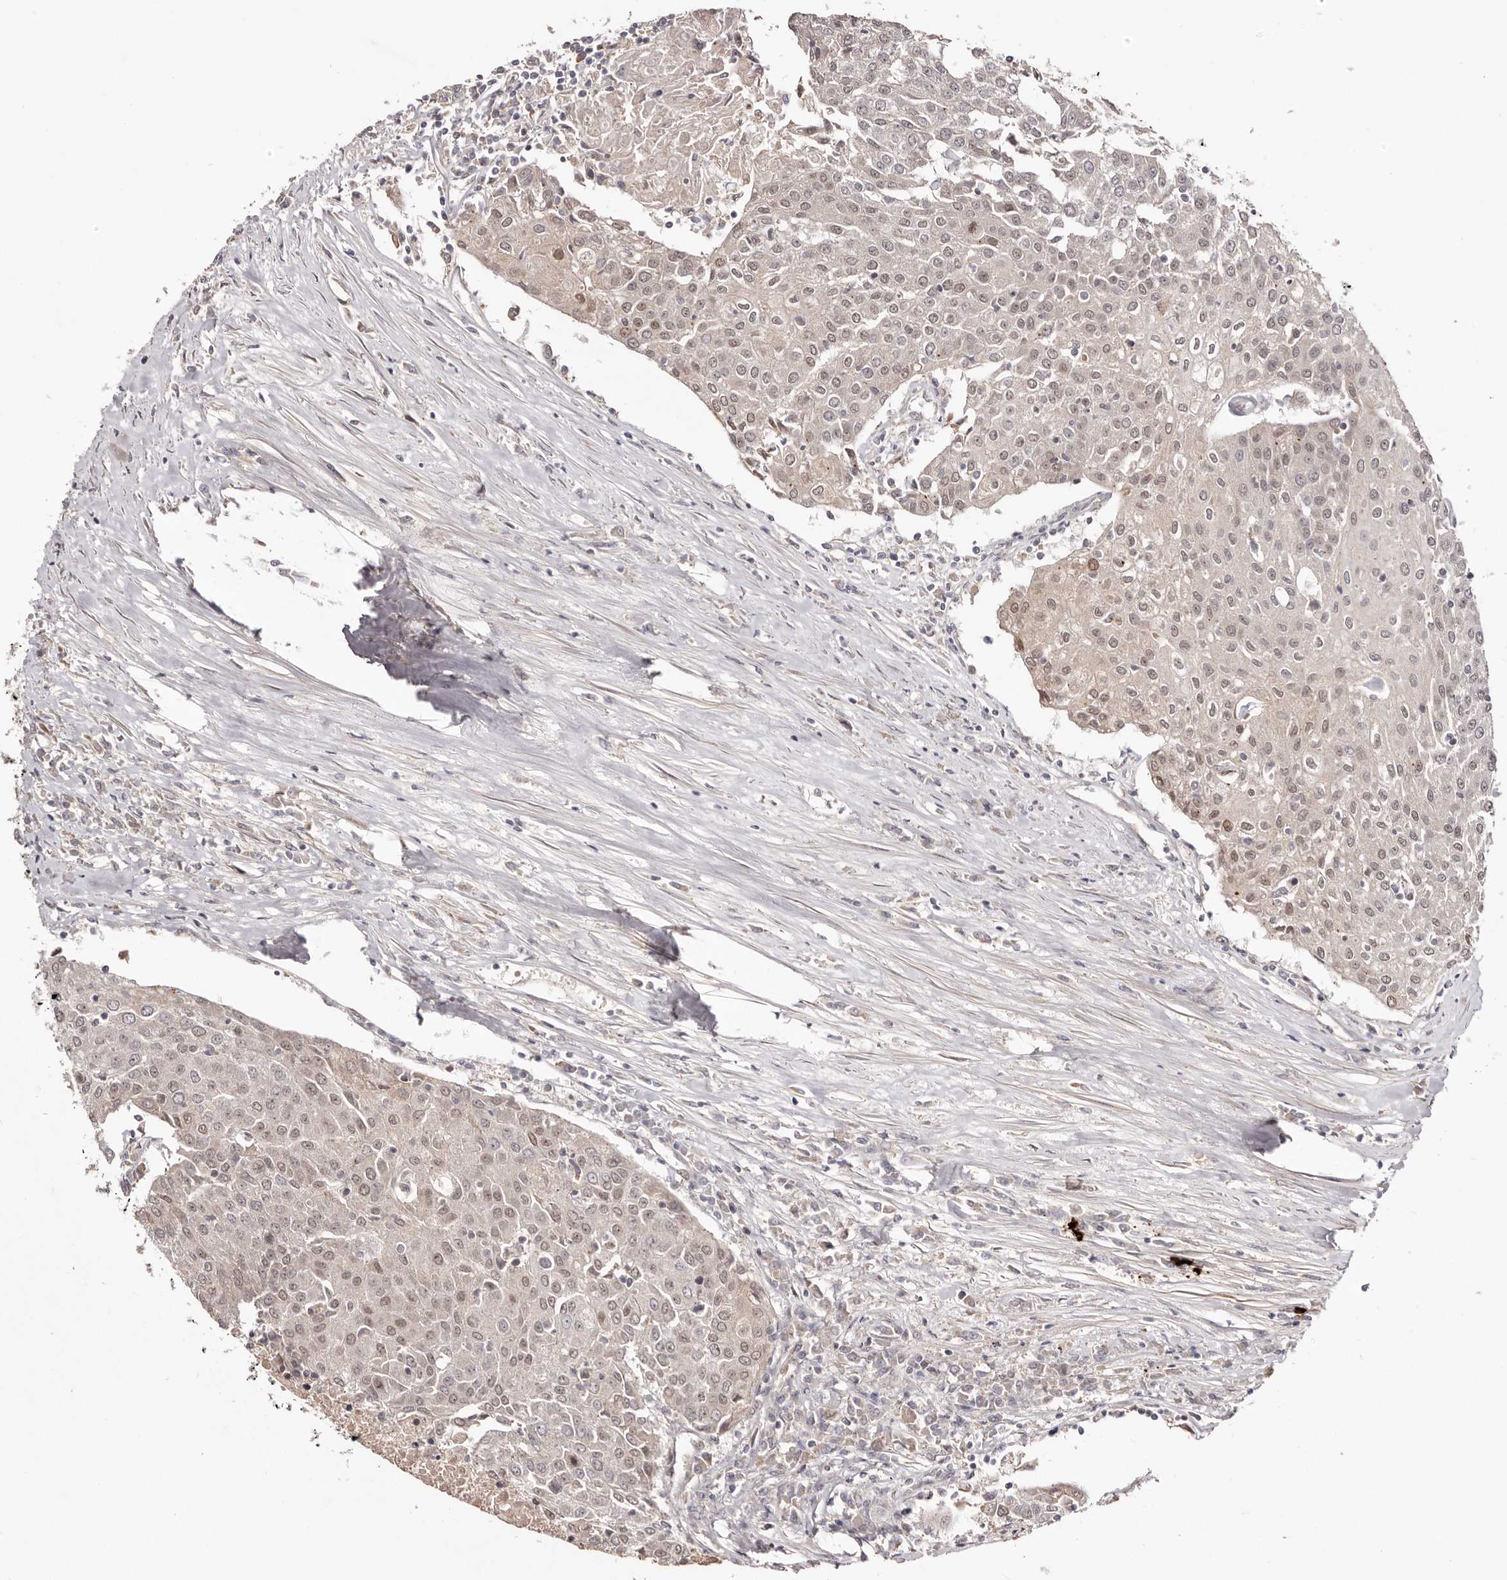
{"staining": {"intensity": "weak", "quantity": ">75%", "location": "cytoplasmic/membranous,nuclear"}, "tissue": "urothelial cancer", "cell_type": "Tumor cells", "image_type": "cancer", "snomed": [{"axis": "morphology", "description": "Urothelial carcinoma, High grade"}, {"axis": "topography", "description": "Urinary bladder"}], "caption": "Immunohistochemistry (IHC) photomicrograph of neoplastic tissue: high-grade urothelial carcinoma stained using immunohistochemistry (IHC) demonstrates low levels of weak protein expression localized specifically in the cytoplasmic/membranous and nuclear of tumor cells, appearing as a cytoplasmic/membranous and nuclear brown color.", "gene": "EGR3", "patient": {"sex": "female", "age": 85}}